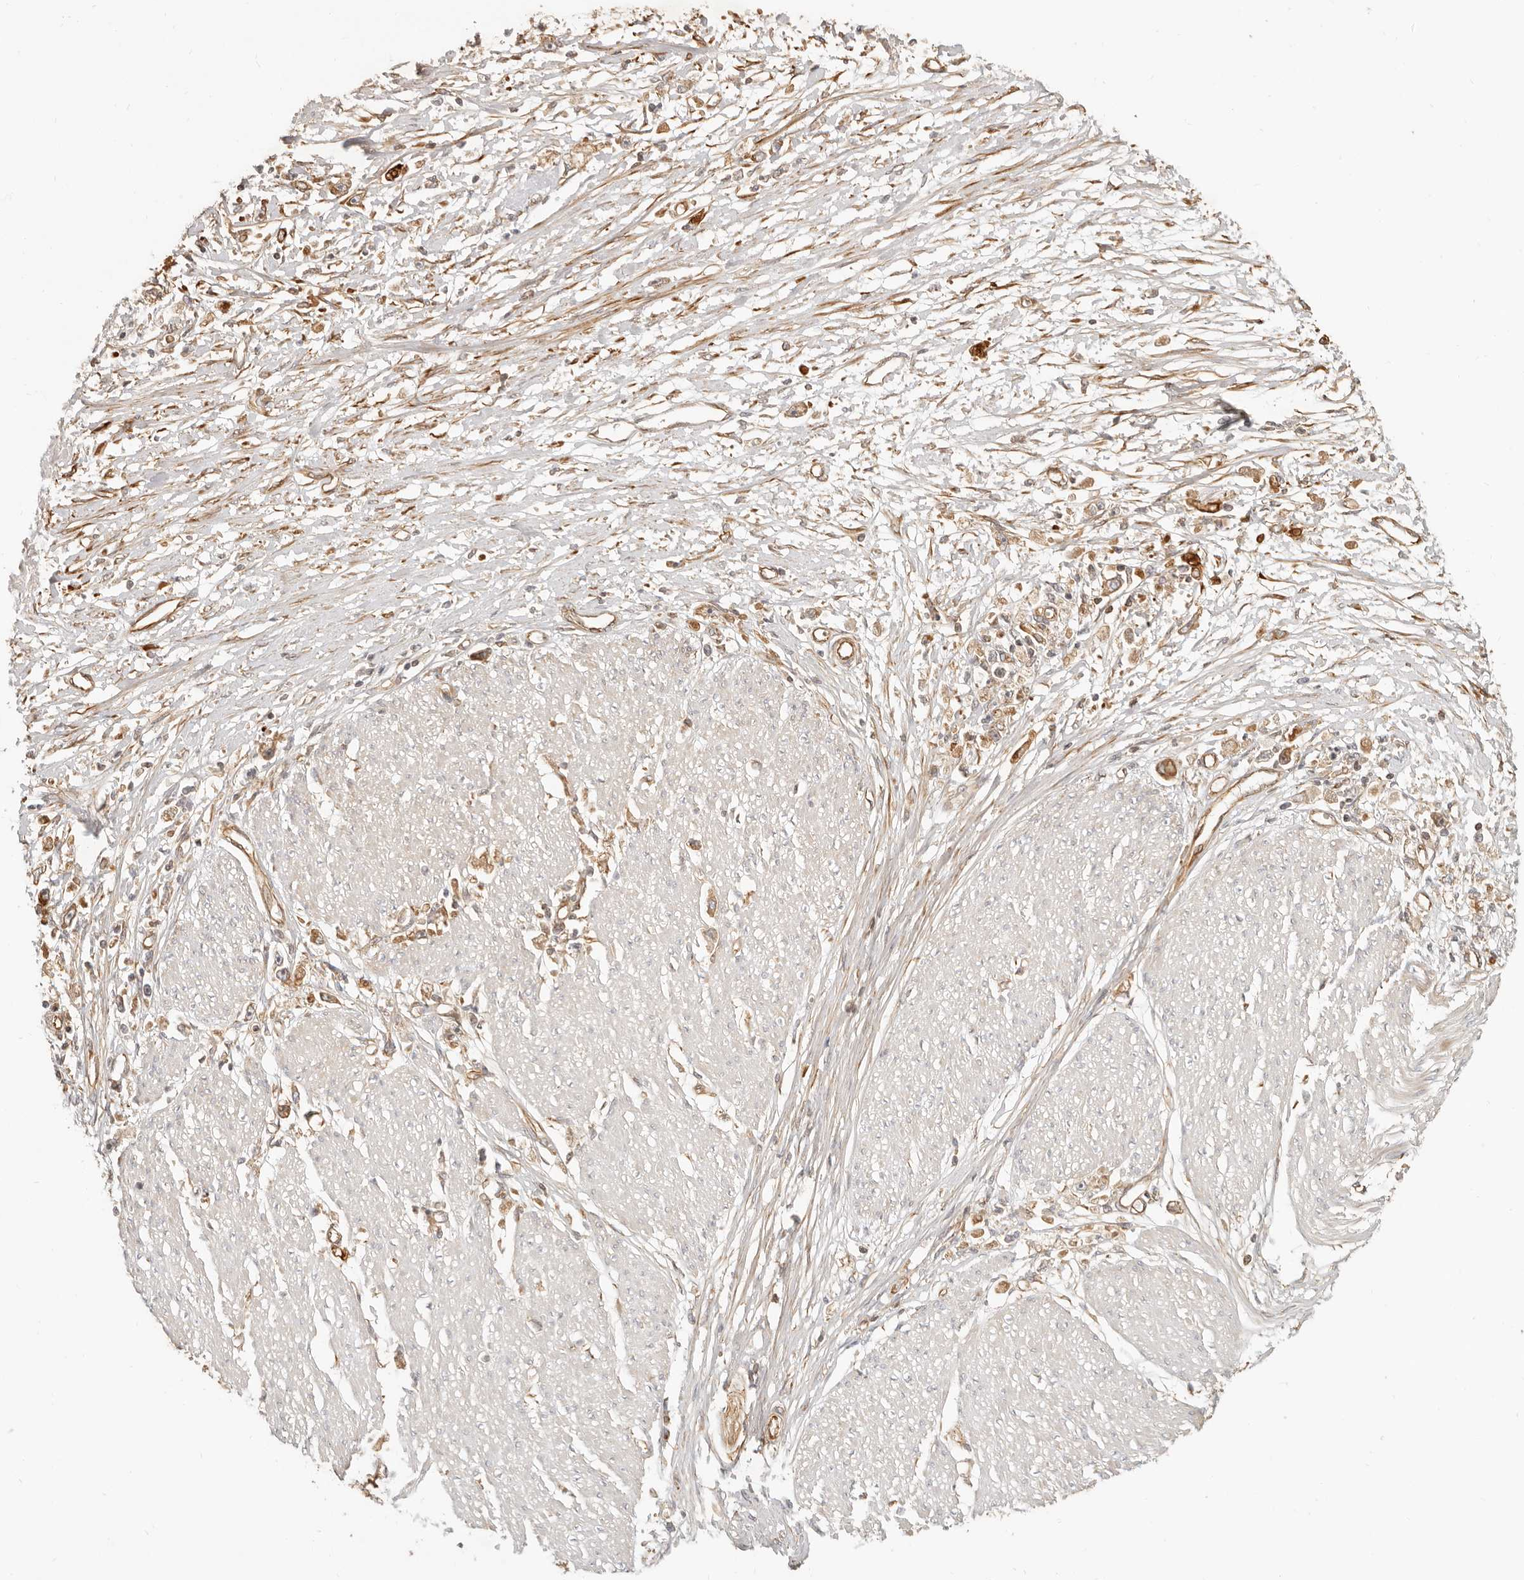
{"staining": {"intensity": "moderate", "quantity": ">75%", "location": "cytoplasmic/membranous"}, "tissue": "stomach cancer", "cell_type": "Tumor cells", "image_type": "cancer", "snomed": [{"axis": "morphology", "description": "Adenocarcinoma, NOS"}, {"axis": "topography", "description": "Stomach"}], "caption": "Tumor cells reveal moderate cytoplasmic/membranous positivity in approximately >75% of cells in stomach cancer (adenocarcinoma).", "gene": "UFSP1", "patient": {"sex": "female", "age": 59}}